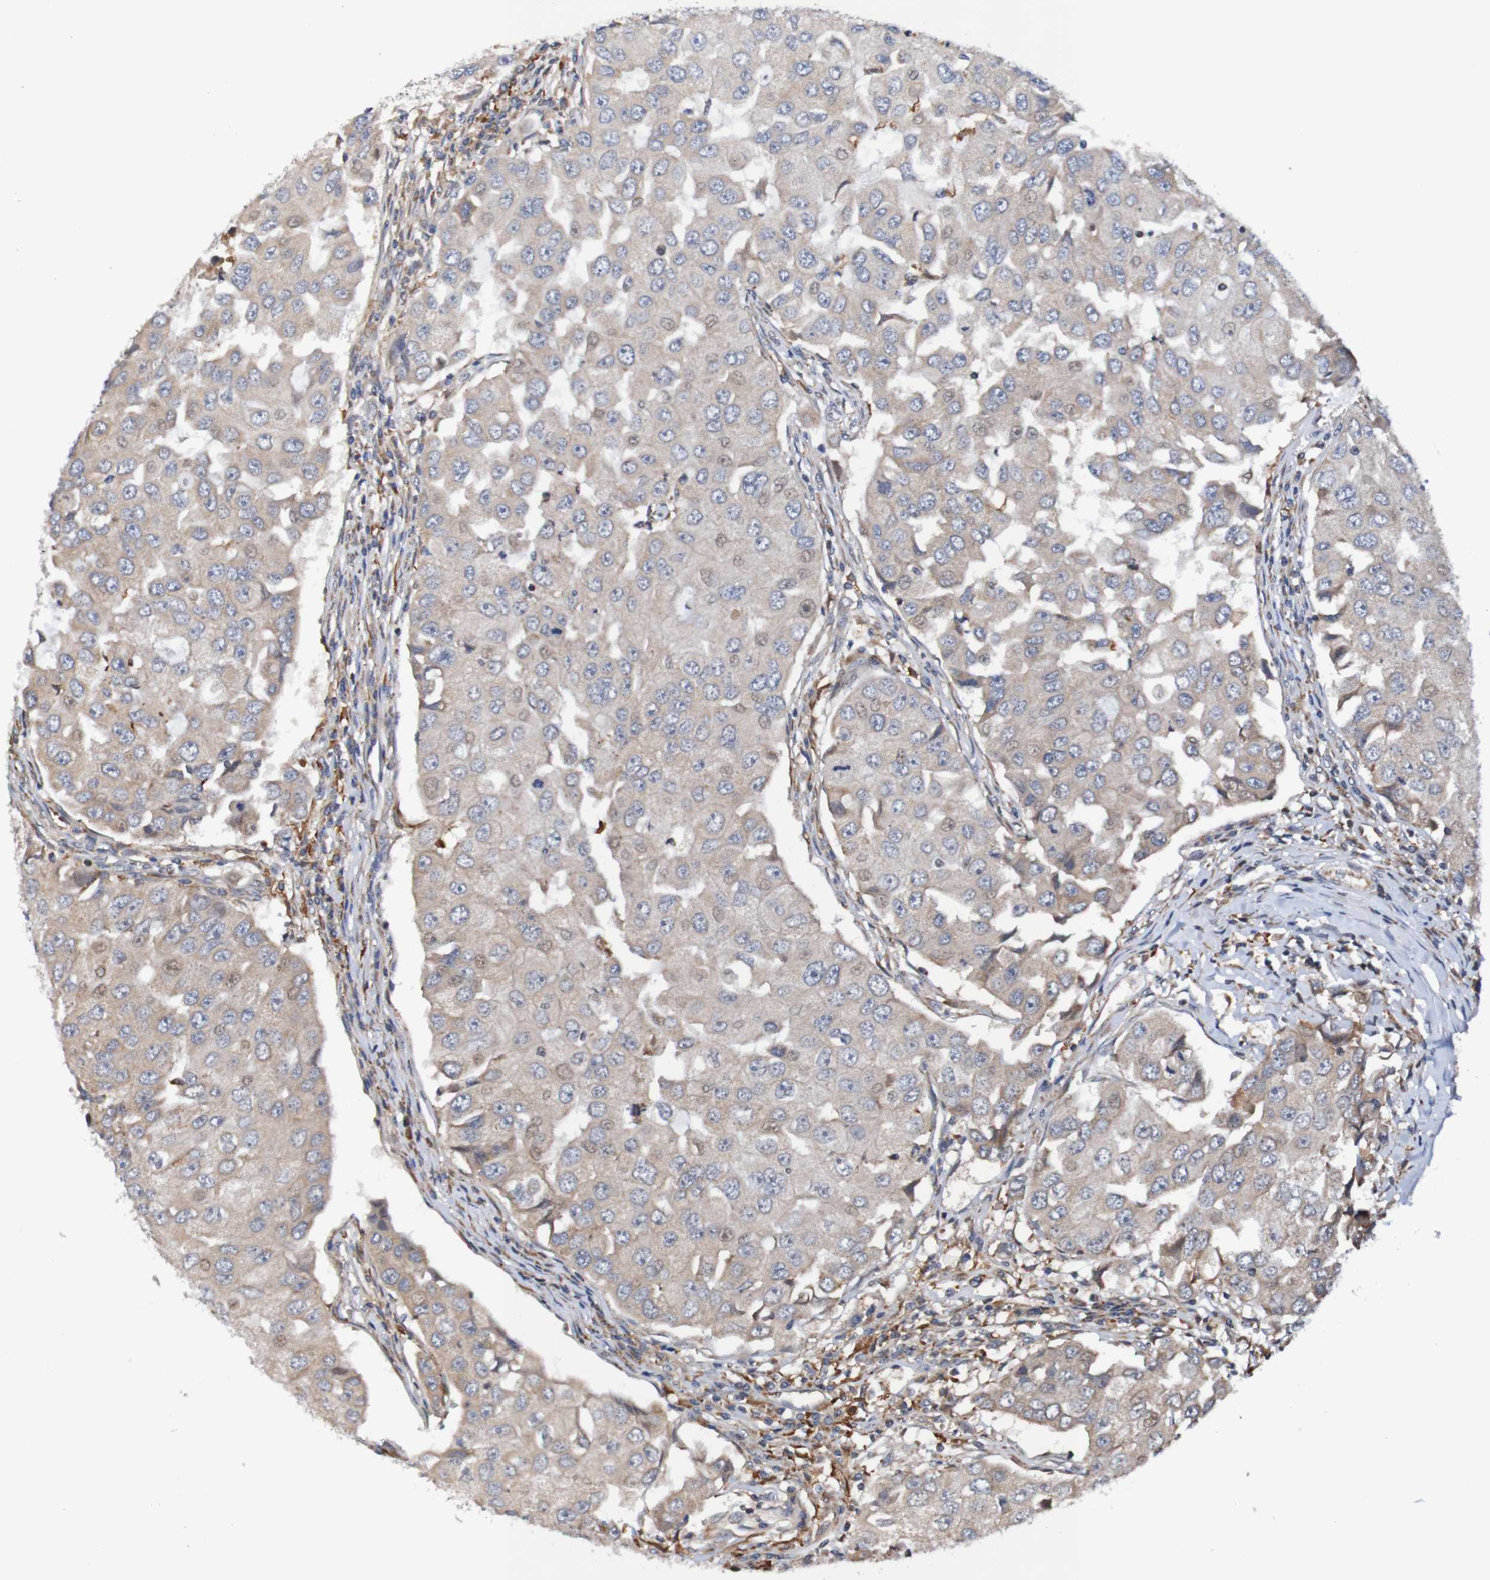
{"staining": {"intensity": "weak", "quantity": ">75%", "location": "cytoplasmic/membranous"}, "tissue": "breast cancer", "cell_type": "Tumor cells", "image_type": "cancer", "snomed": [{"axis": "morphology", "description": "Duct carcinoma"}, {"axis": "topography", "description": "Breast"}], "caption": "Protein analysis of intraductal carcinoma (breast) tissue displays weak cytoplasmic/membranous expression in approximately >75% of tumor cells.", "gene": "AXIN1", "patient": {"sex": "female", "age": 27}}